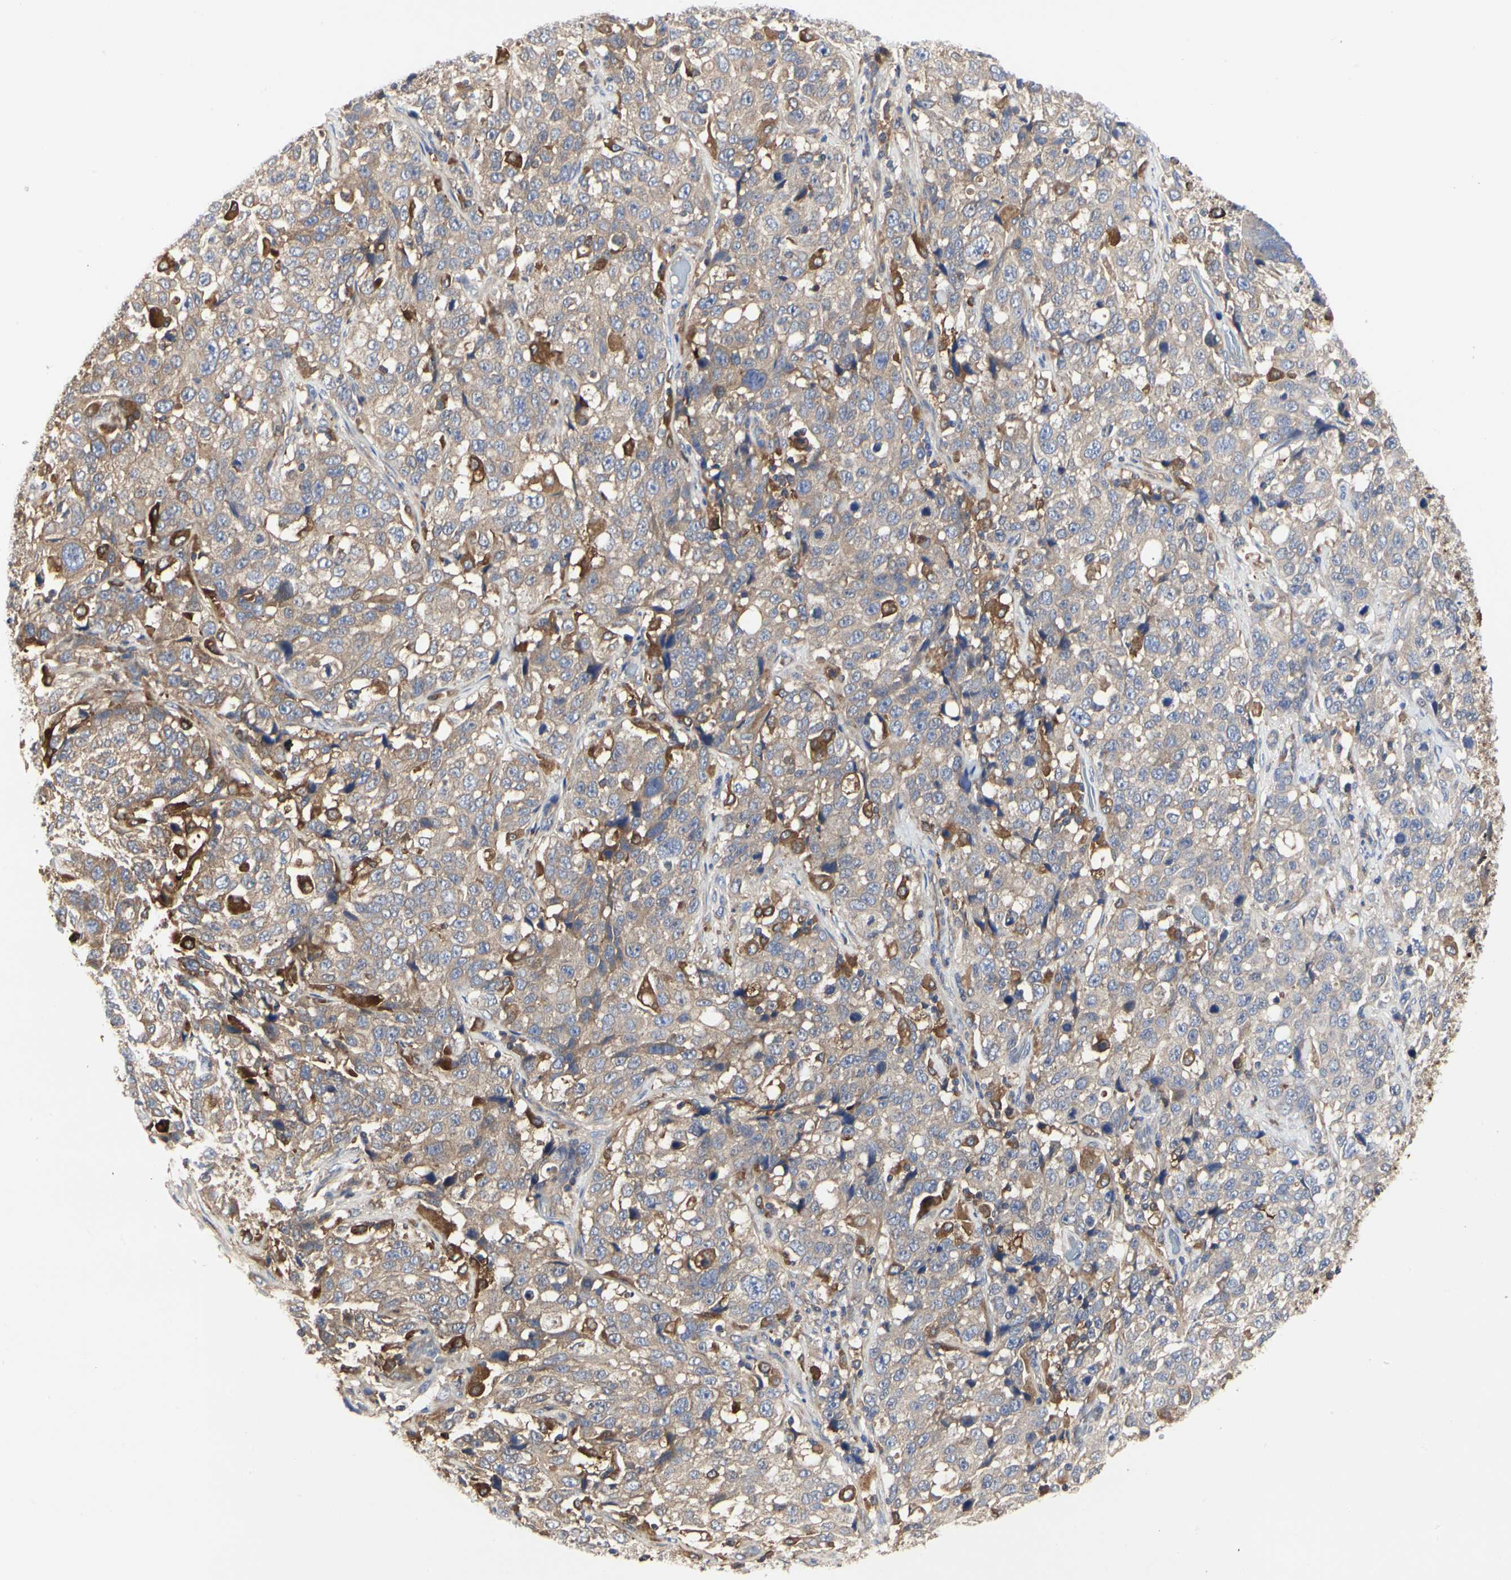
{"staining": {"intensity": "moderate", "quantity": ">75%", "location": "cytoplasmic/membranous"}, "tissue": "stomach cancer", "cell_type": "Tumor cells", "image_type": "cancer", "snomed": [{"axis": "morphology", "description": "Normal tissue, NOS"}, {"axis": "morphology", "description": "Adenocarcinoma, NOS"}, {"axis": "topography", "description": "Stomach"}], "caption": "Tumor cells demonstrate moderate cytoplasmic/membranous expression in about >75% of cells in stomach cancer. (DAB (3,3'-diaminobenzidine) = brown stain, brightfield microscopy at high magnification).", "gene": "C3orf52", "patient": {"sex": "male", "age": 48}}